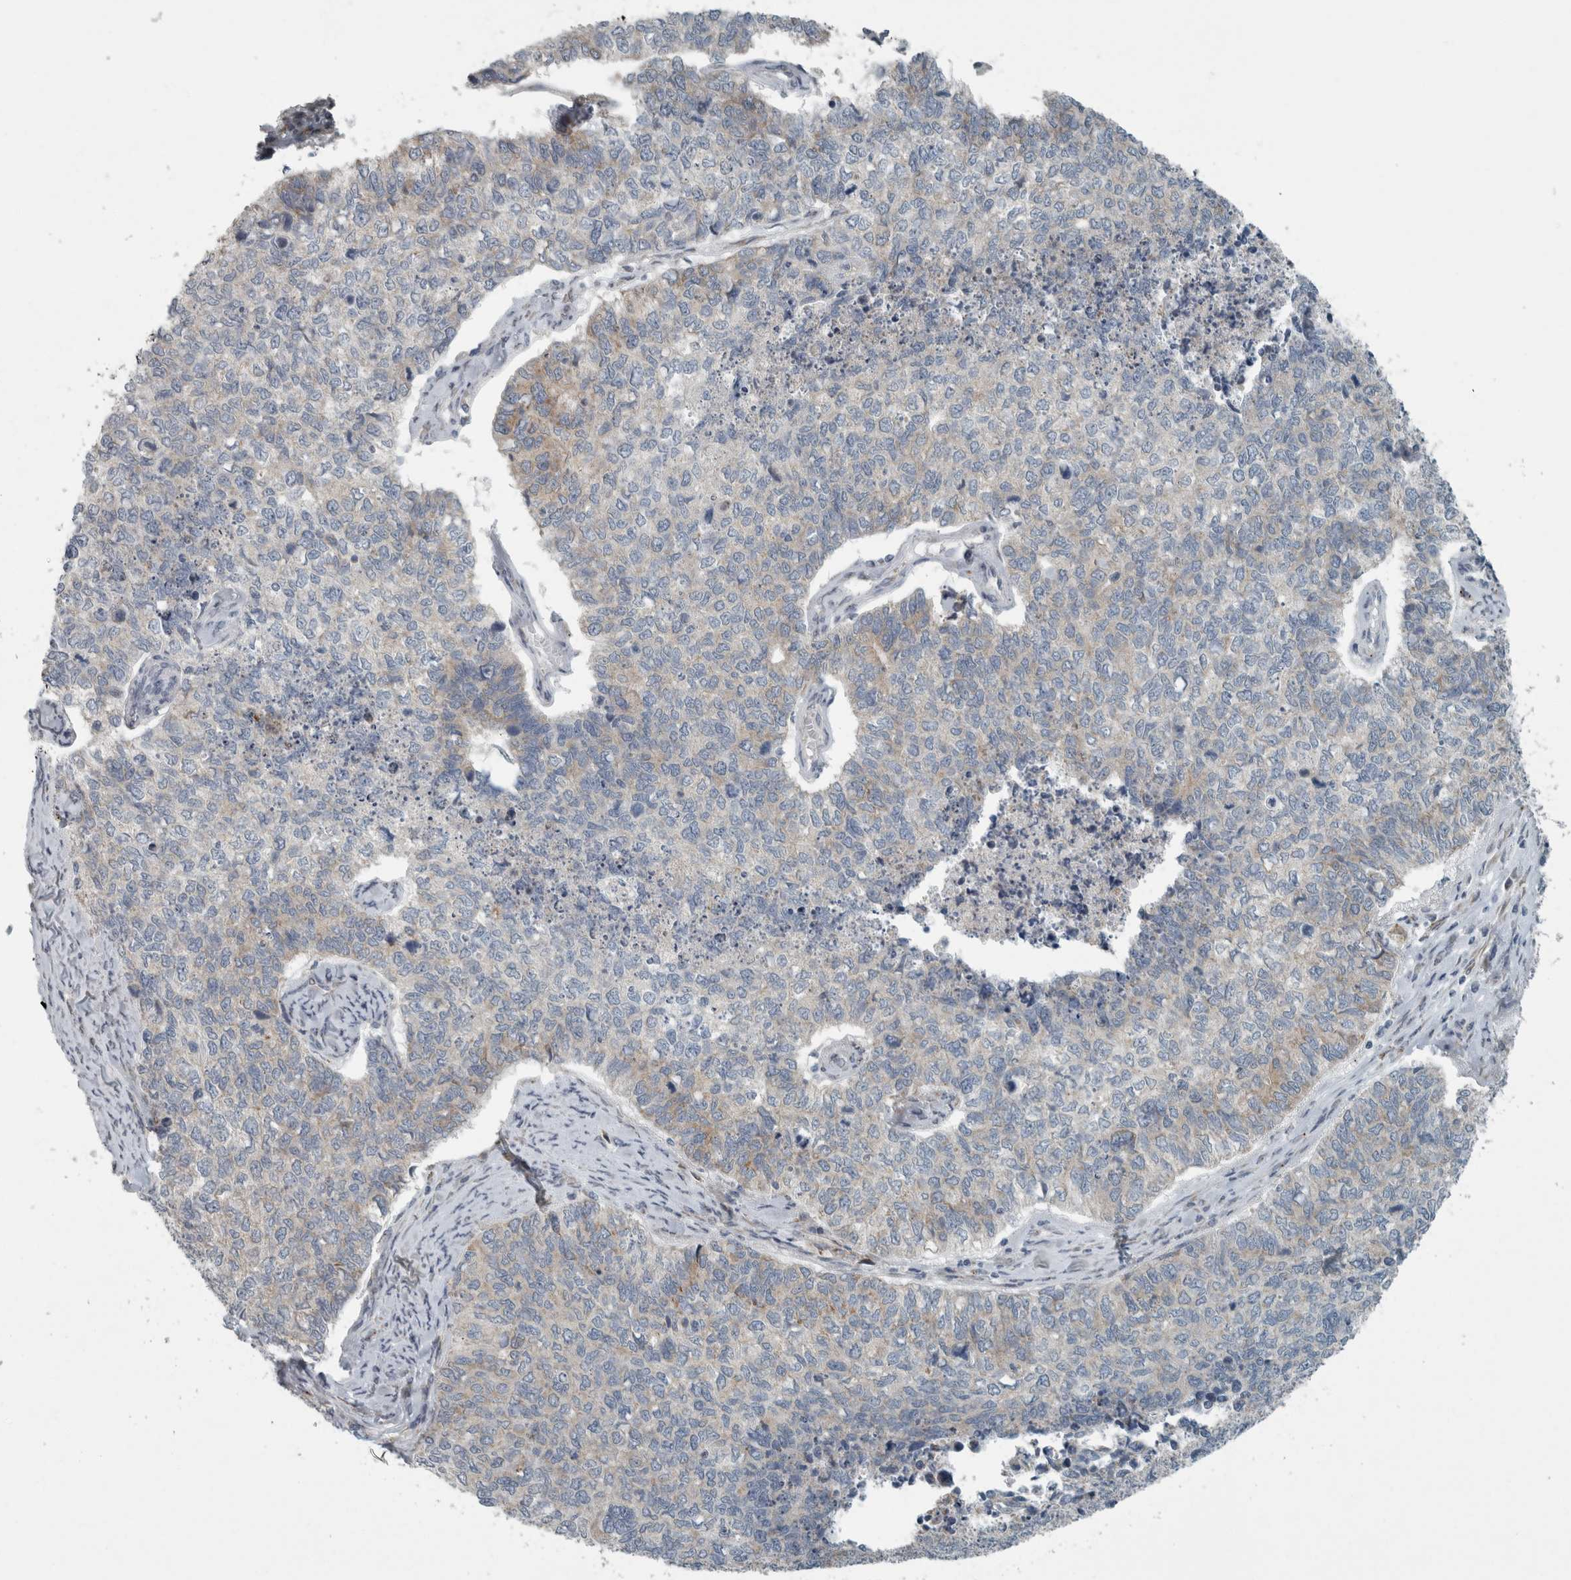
{"staining": {"intensity": "weak", "quantity": "<25%", "location": "cytoplasmic/membranous"}, "tissue": "cervical cancer", "cell_type": "Tumor cells", "image_type": "cancer", "snomed": [{"axis": "morphology", "description": "Squamous cell carcinoma, NOS"}, {"axis": "topography", "description": "Cervix"}], "caption": "An immunohistochemistry histopathology image of cervical cancer is shown. There is no staining in tumor cells of cervical cancer. The staining was performed using DAB (3,3'-diaminobenzidine) to visualize the protein expression in brown, while the nuclei were stained in blue with hematoxylin (Magnification: 20x).", "gene": "KIF1C", "patient": {"sex": "female", "age": 63}}